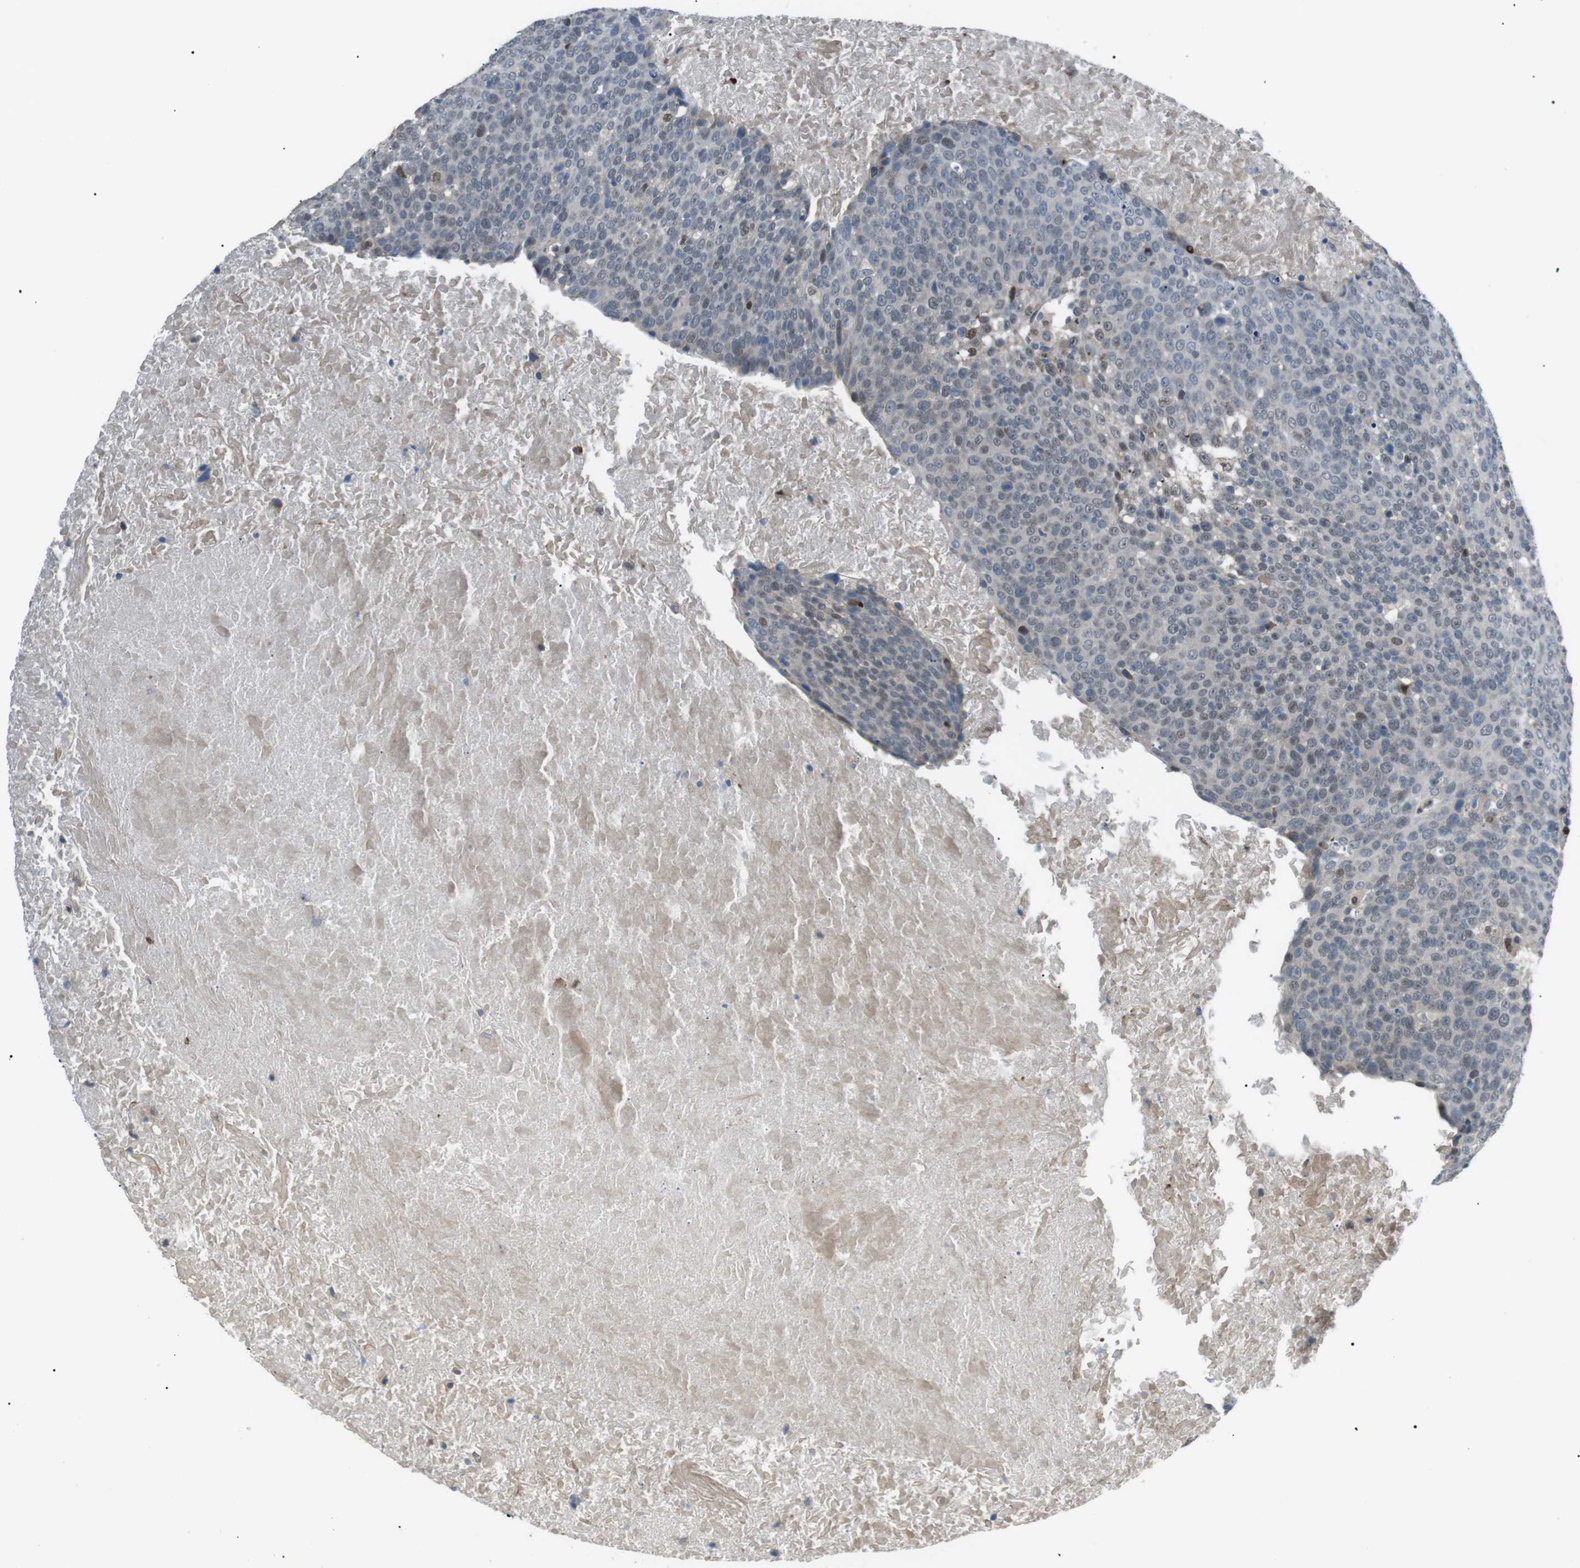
{"staining": {"intensity": "weak", "quantity": "25%-75%", "location": "nuclear"}, "tissue": "head and neck cancer", "cell_type": "Tumor cells", "image_type": "cancer", "snomed": [{"axis": "morphology", "description": "Squamous cell carcinoma, NOS"}, {"axis": "morphology", "description": "Squamous cell carcinoma, metastatic, NOS"}, {"axis": "topography", "description": "Lymph node"}, {"axis": "topography", "description": "Head-Neck"}], "caption": "Immunohistochemistry of human head and neck cancer demonstrates low levels of weak nuclear expression in about 25%-75% of tumor cells. The staining was performed using DAB, with brown indicating positive protein expression. Nuclei are stained blue with hematoxylin.", "gene": "SRPK2", "patient": {"sex": "male", "age": 62}}